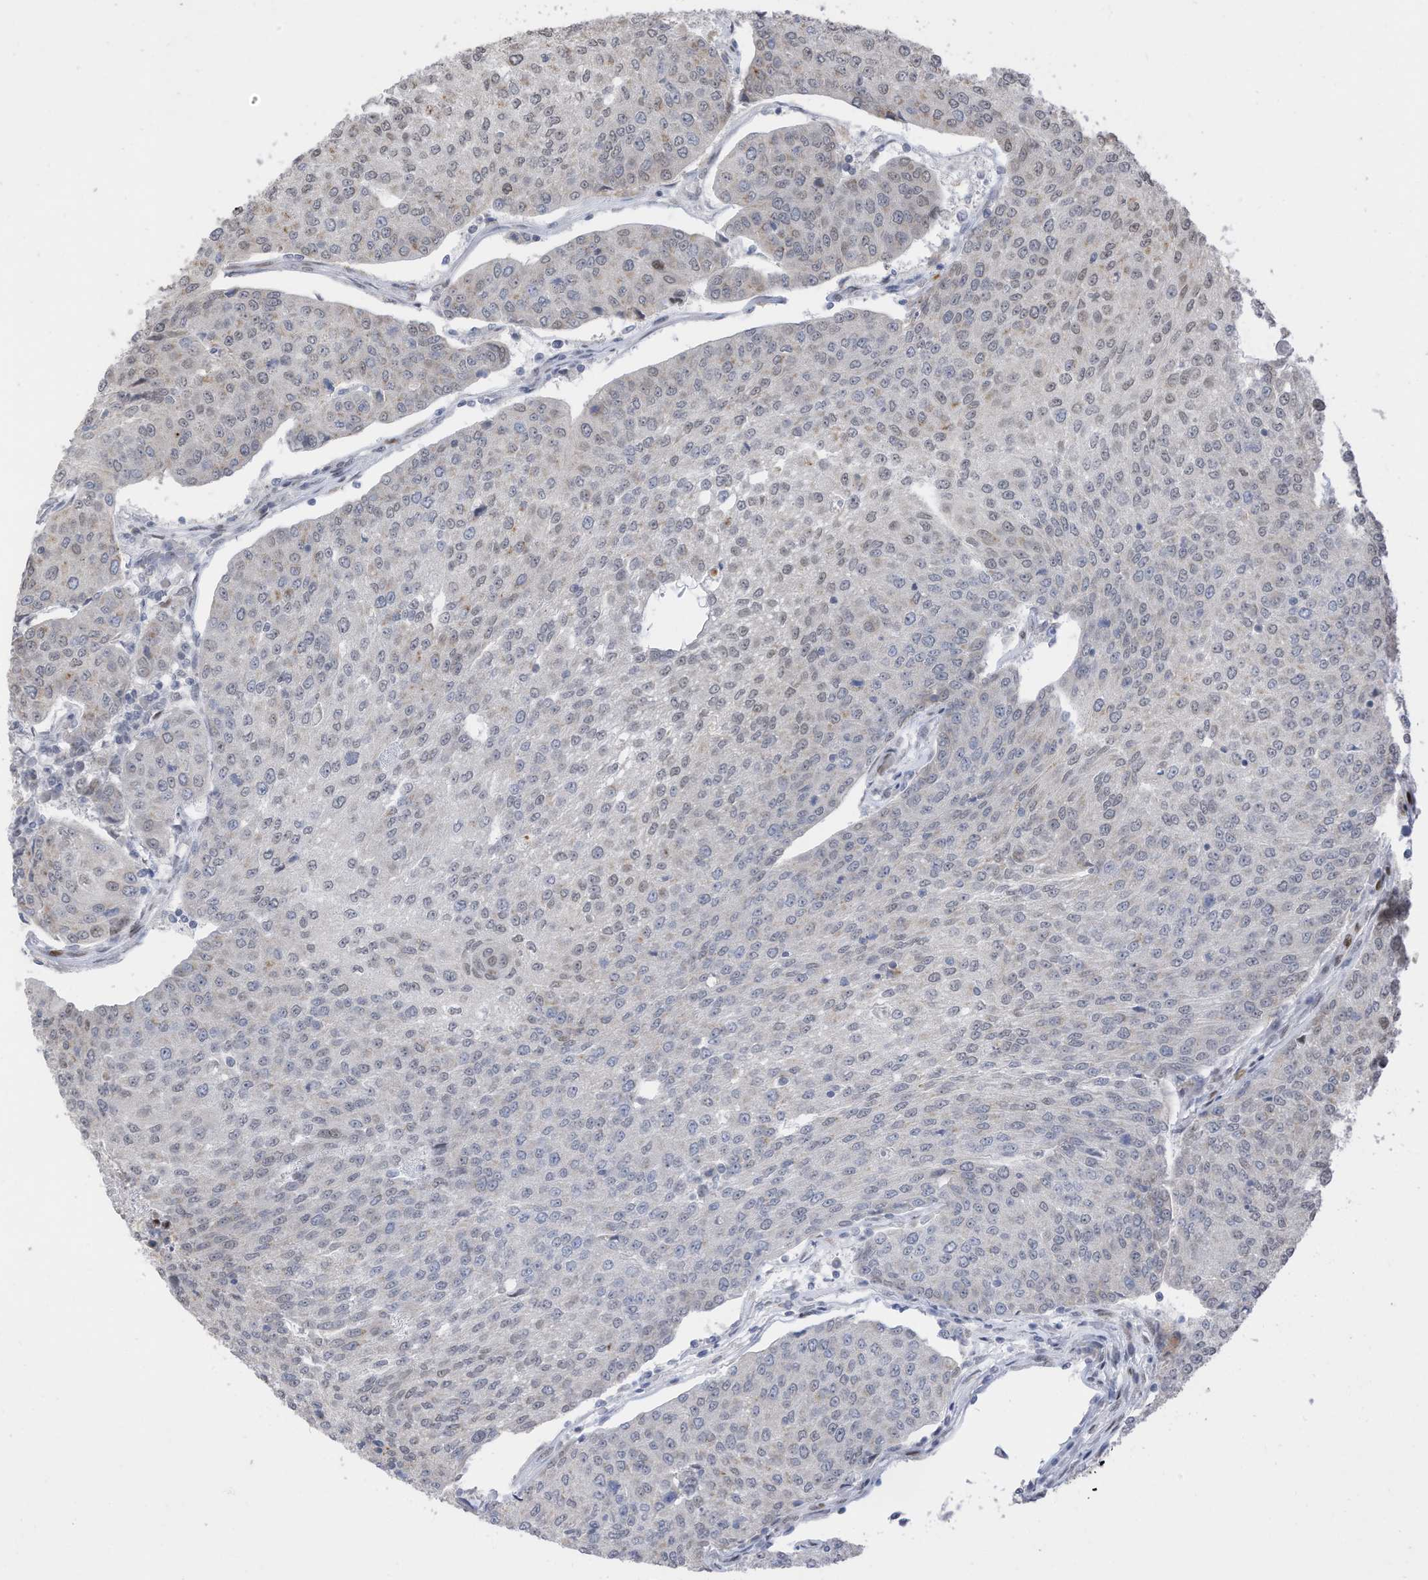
{"staining": {"intensity": "moderate", "quantity": "<25%", "location": "nuclear"}, "tissue": "urothelial cancer", "cell_type": "Tumor cells", "image_type": "cancer", "snomed": [{"axis": "morphology", "description": "Urothelial carcinoma, High grade"}, {"axis": "topography", "description": "Urinary bladder"}], "caption": "Tumor cells exhibit low levels of moderate nuclear staining in approximately <25% of cells in urothelial carcinoma (high-grade).", "gene": "RABL3", "patient": {"sex": "female", "age": 85}}